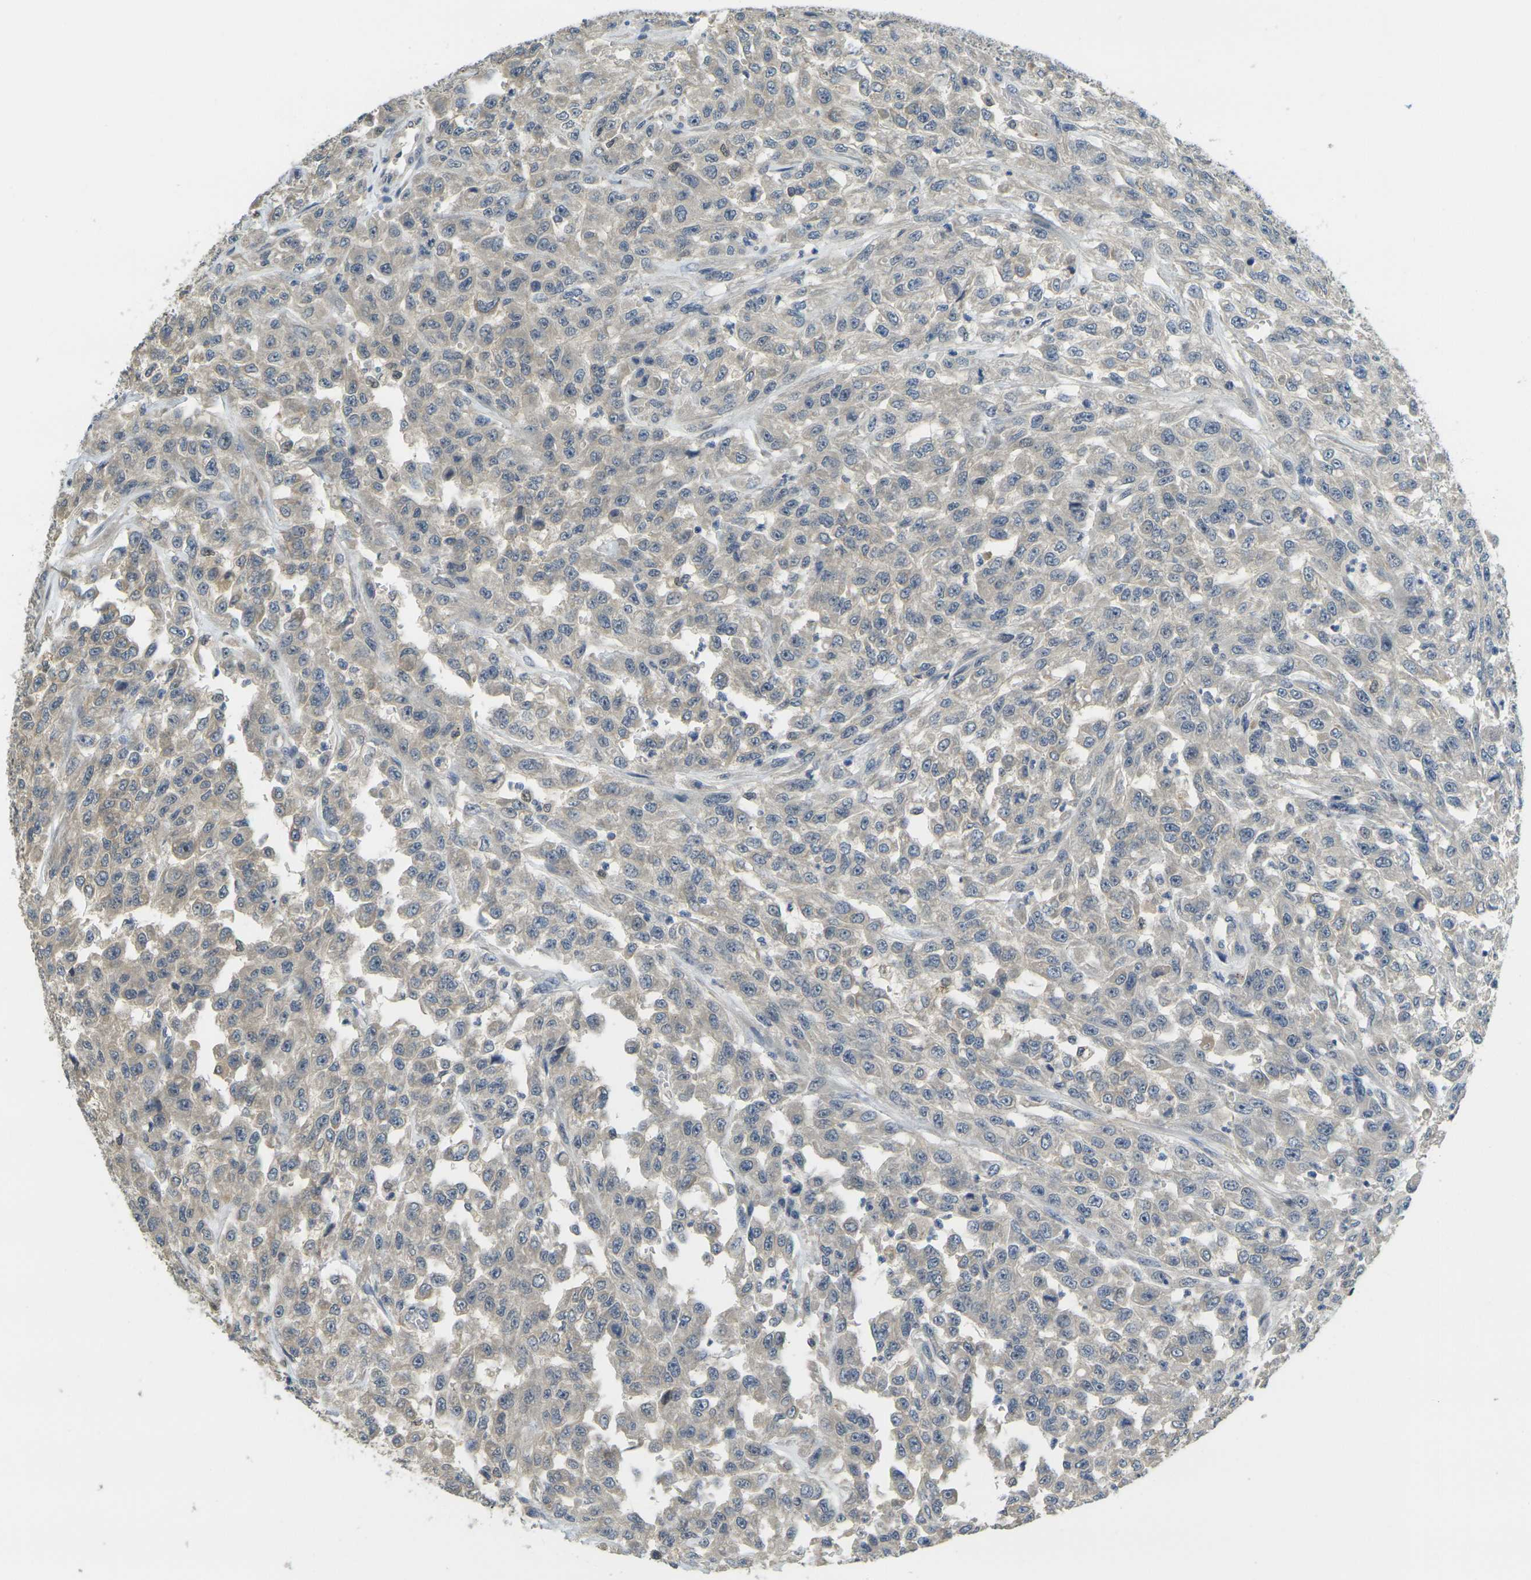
{"staining": {"intensity": "weak", "quantity": "<25%", "location": "cytoplasmic/membranous"}, "tissue": "urothelial cancer", "cell_type": "Tumor cells", "image_type": "cancer", "snomed": [{"axis": "morphology", "description": "Urothelial carcinoma, High grade"}, {"axis": "topography", "description": "Urinary bladder"}], "caption": "High power microscopy micrograph of an immunohistochemistry photomicrograph of urothelial carcinoma (high-grade), revealing no significant expression in tumor cells.", "gene": "KLHL8", "patient": {"sex": "male", "age": 46}}